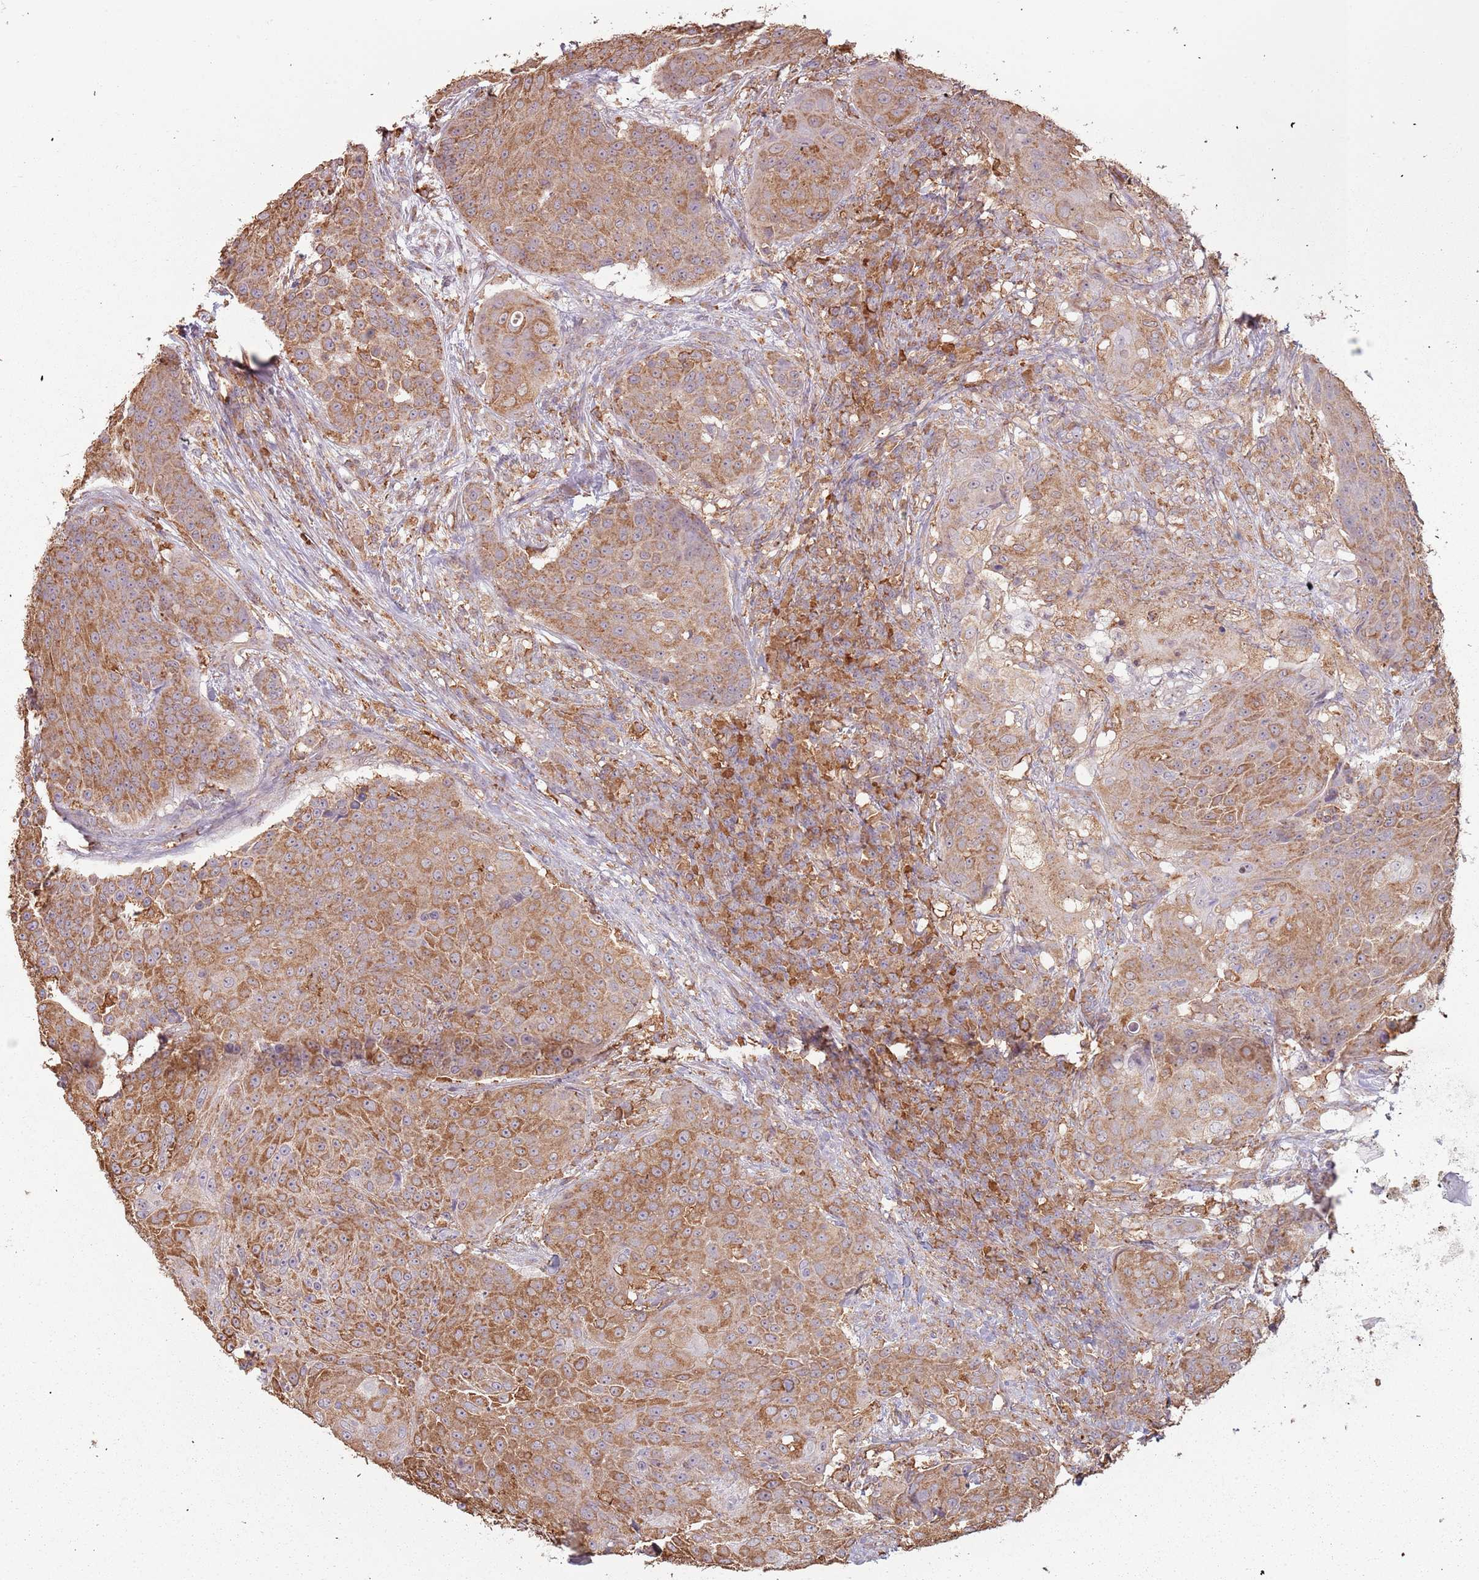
{"staining": {"intensity": "moderate", "quantity": ">75%", "location": "cytoplasmic/membranous"}, "tissue": "urothelial cancer", "cell_type": "Tumor cells", "image_type": "cancer", "snomed": [{"axis": "morphology", "description": "Urothelial carcinoma, High grade"}, {"axis": "topography", "description": "Urinary bladder"}], "caption": "Tumor cells display medium levels of moderate cytoplasmic/membranous expression in approximately >75% of cells in human urothelial carcinoma (high-grade).", "gene": "ATOSB", "patient": {"sex": "female", "age": 63}}